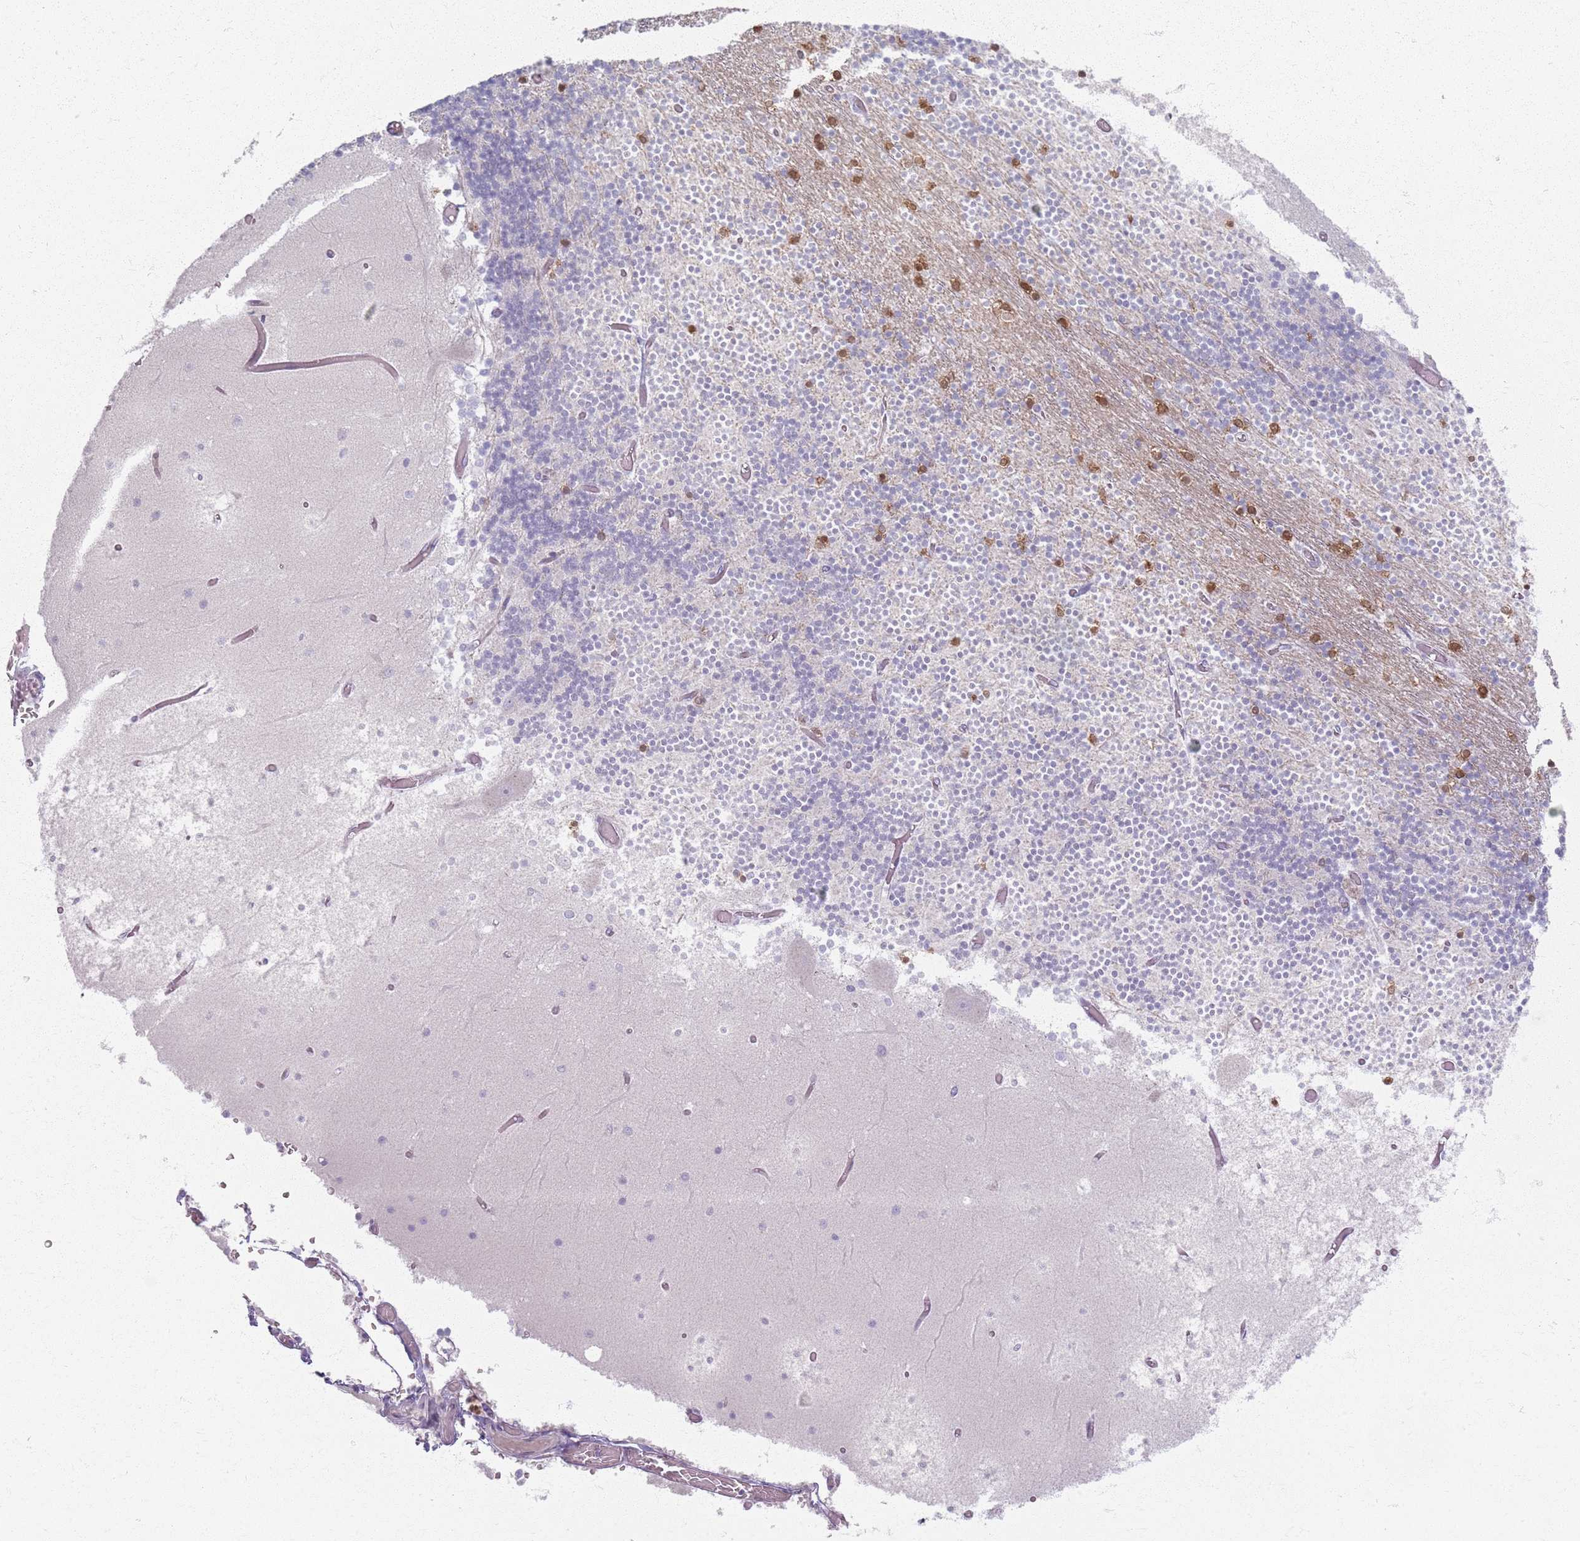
{"staining": {"intensity": "moderate", "quantity": "<25%", "location": "nuclear"}, "tissue": "cerebellum", "cell_type": "Cells in granular layer", "image_type": "normal", "snomed": [{"axis": "morphology", "description": "Normal tissue, NOS"}, {"axis": "topography", "description": "Cerebellum"}], "caption": "The immunohistochemical stain highlights moderate nuclear staining in cells in granular layer of normal cerebellum. The staining was performed using DAB (3,3'-diaminobenzidine), with brown indicating positive protein expression. Nuclei are stained blue with hematoxylin.", "gene": "CRIPT", "patient": {"sex": "female", "age": 28}}